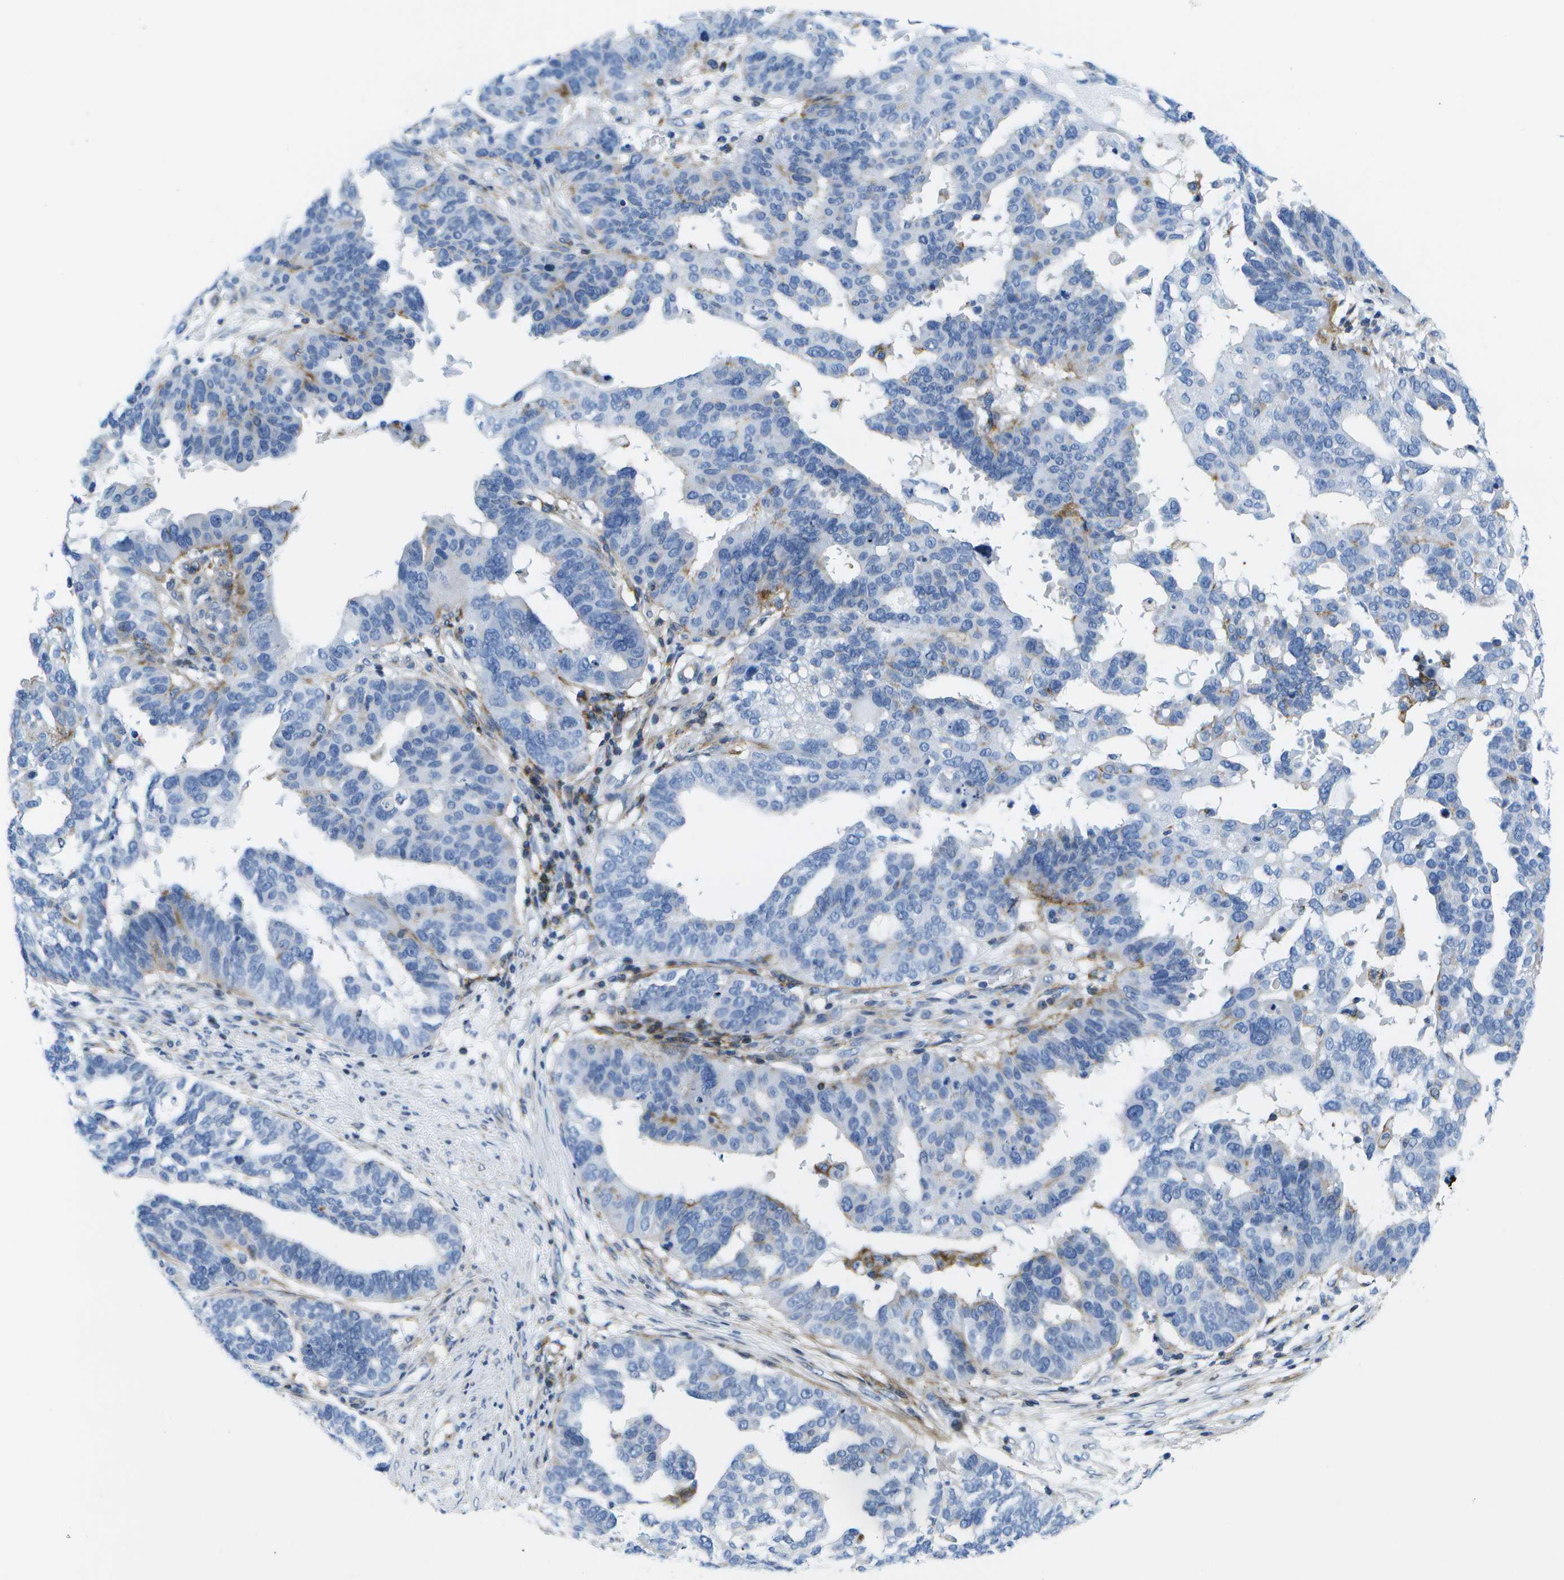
{"staining": {"intensity": "moderate", "quantity": "<25%", "location": "cytoplasmic/membranous"}, "tissue": "ovarian cancer", "cell_type": "Tumor cells", "image_type": "cancer", "snomed": [{"axis": "morphology", "description": "Cystadenocarcinoma, serous, NOS"}, {"axis": "topography", "description": "Ovary"}], "caption": "Protein expression analysis of ovarian serous cystadenocarcinoma reveals moderate cytoplasmic/membranous expression in about <25% of tumor cells.", "gene": "ADGRG6", "patient": {"sex": "female", "age": 59}}